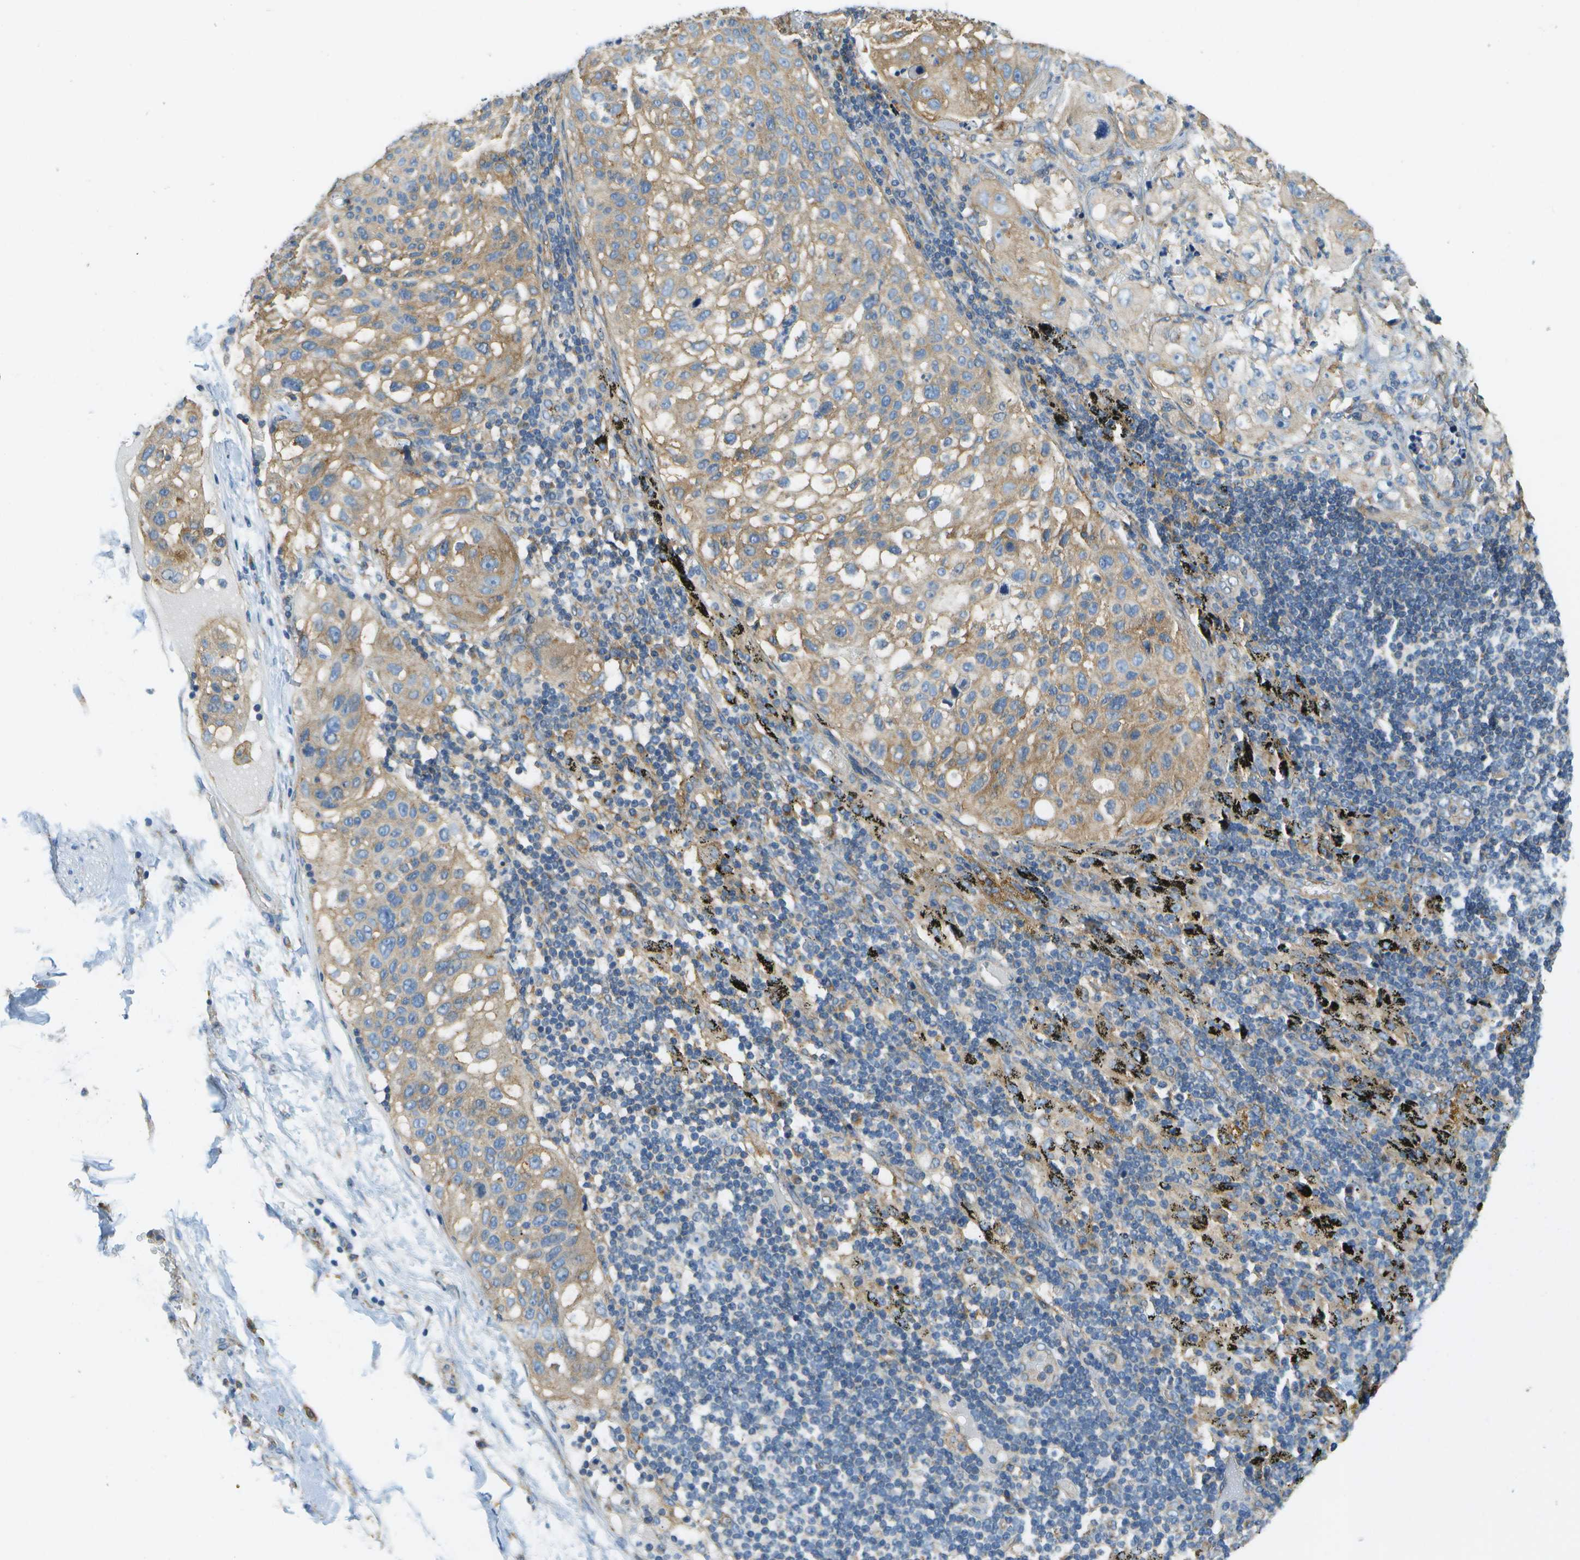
{"staining": {"intensity": "moderate", "quantity": "<25%", "location": "cytoplasmic/membranous"}, "tissue": "lung cancer", "cell_type": "Tumor cells", "image_type": "cancer", "snomed": [{"axis": "morphology", "description": "Inflammation, NOS"}, {"axis": "morphology", "description": "Squamous cell carcinoma, NOS"}, {"axis": "topography", "description": "Lymph node"}, {"axis": "topography", "description": "Soft tissue"}, {"axis": "topography", "description": "Lung"}], "caption": "A brown stain highlights moderate cytoplasmic/membranous positivity of a protein in human lung cancer (squamous cell carcinoma) tumor cells.", "gene": "CLTC", "patient": {"sex": "male", "age": 66}}